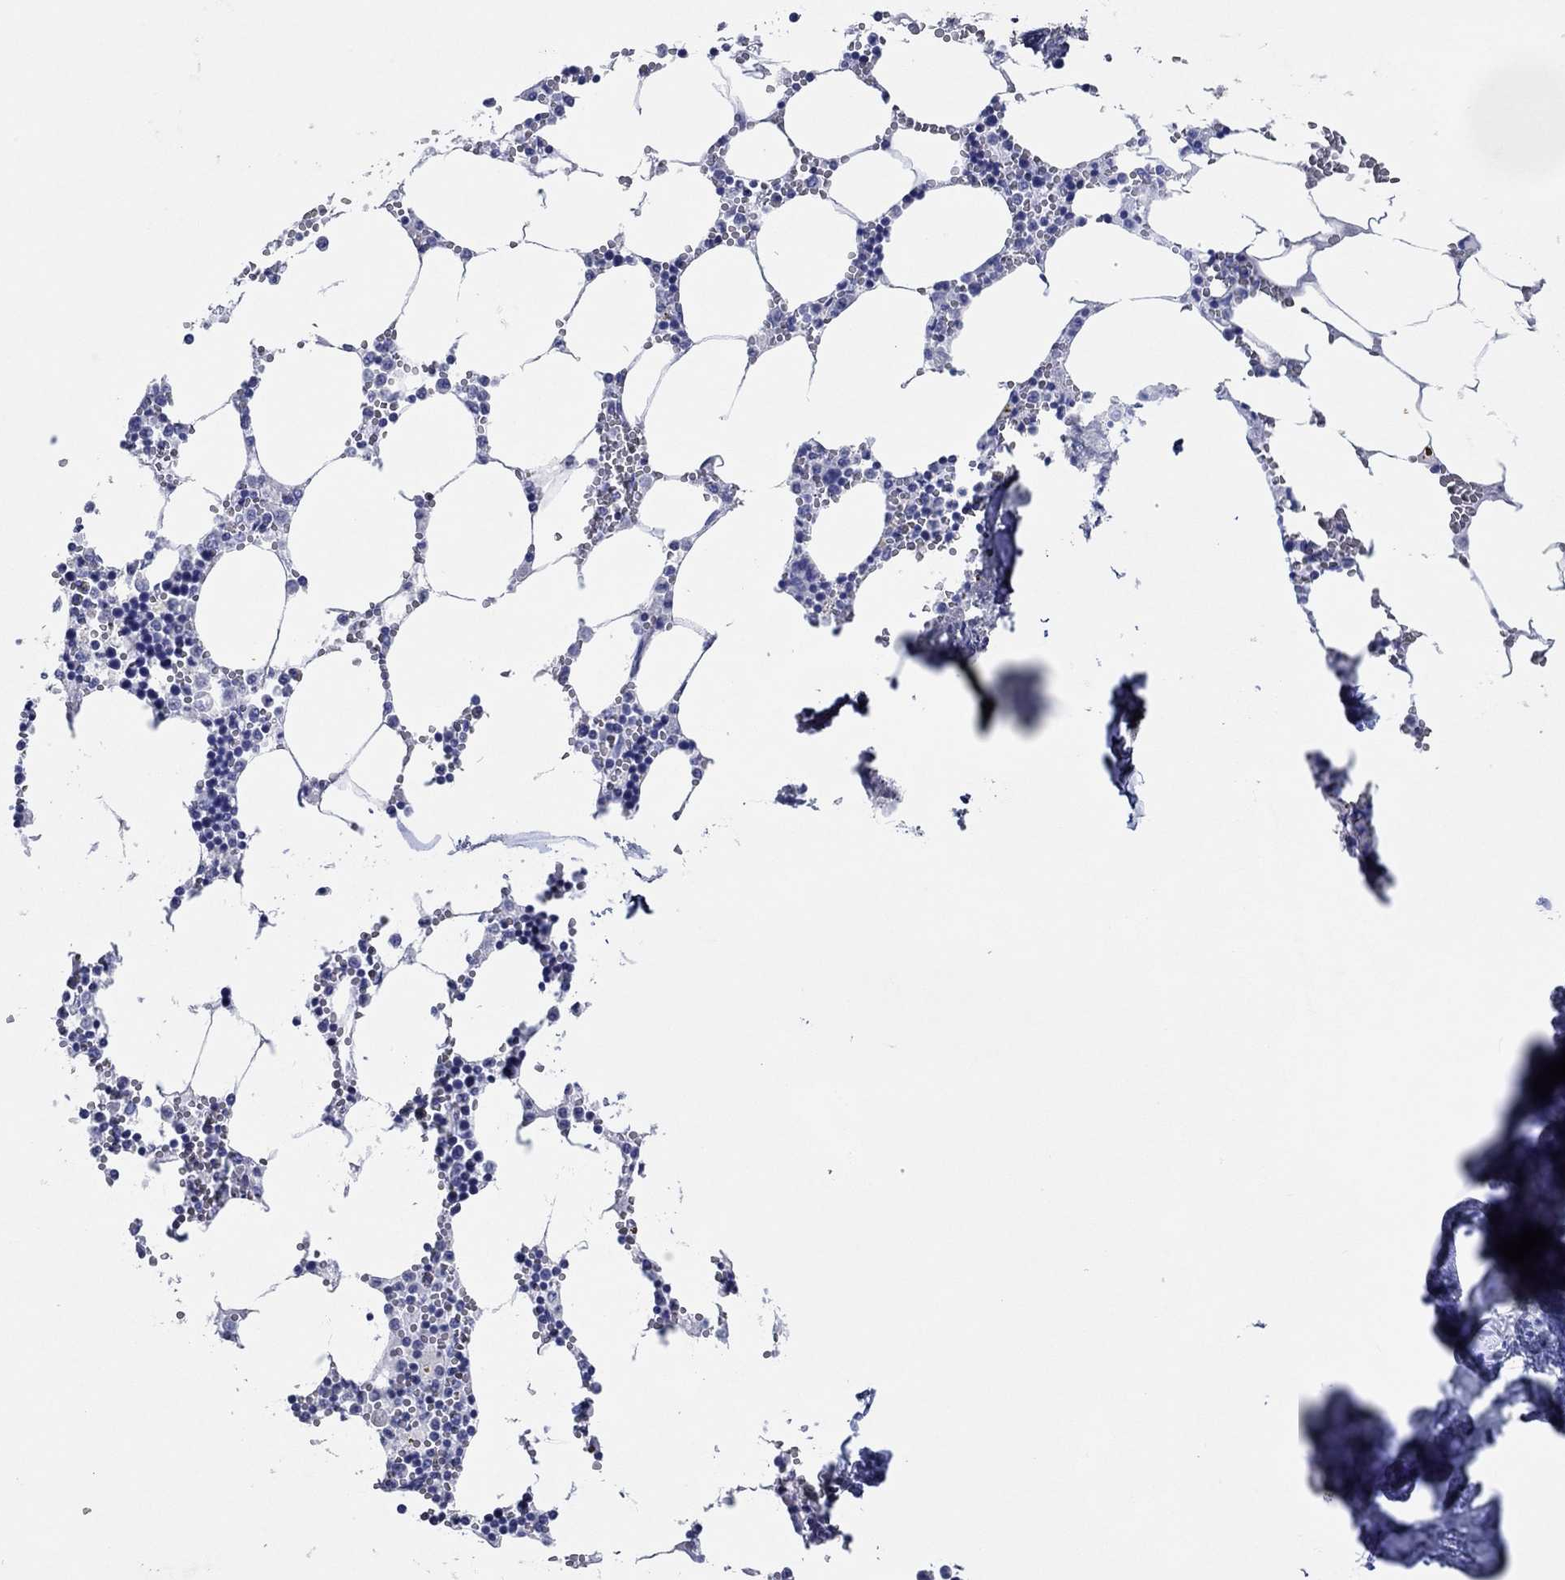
{"staining": {"intensity": "negative", "quantity": "none", "location": "none"}, "tissue": "bone marrow", "cell_type": "Hematopoietic cells", "image_type": "normal", "snomed": [{"axis": "morphology", "description": "Normal tissue, NOS"}, {"axis": "topography", "description": "Bone marrow"}], "caption": "This is a image of immunohistochemistry staining of benign bone marrow, which shows no staining in hematopoietic cells. (Immunohistochemistry, brightfield microscopy, high magnification).", "gene": "HCRT", "patient": {"sex": "male", "age": 54}}